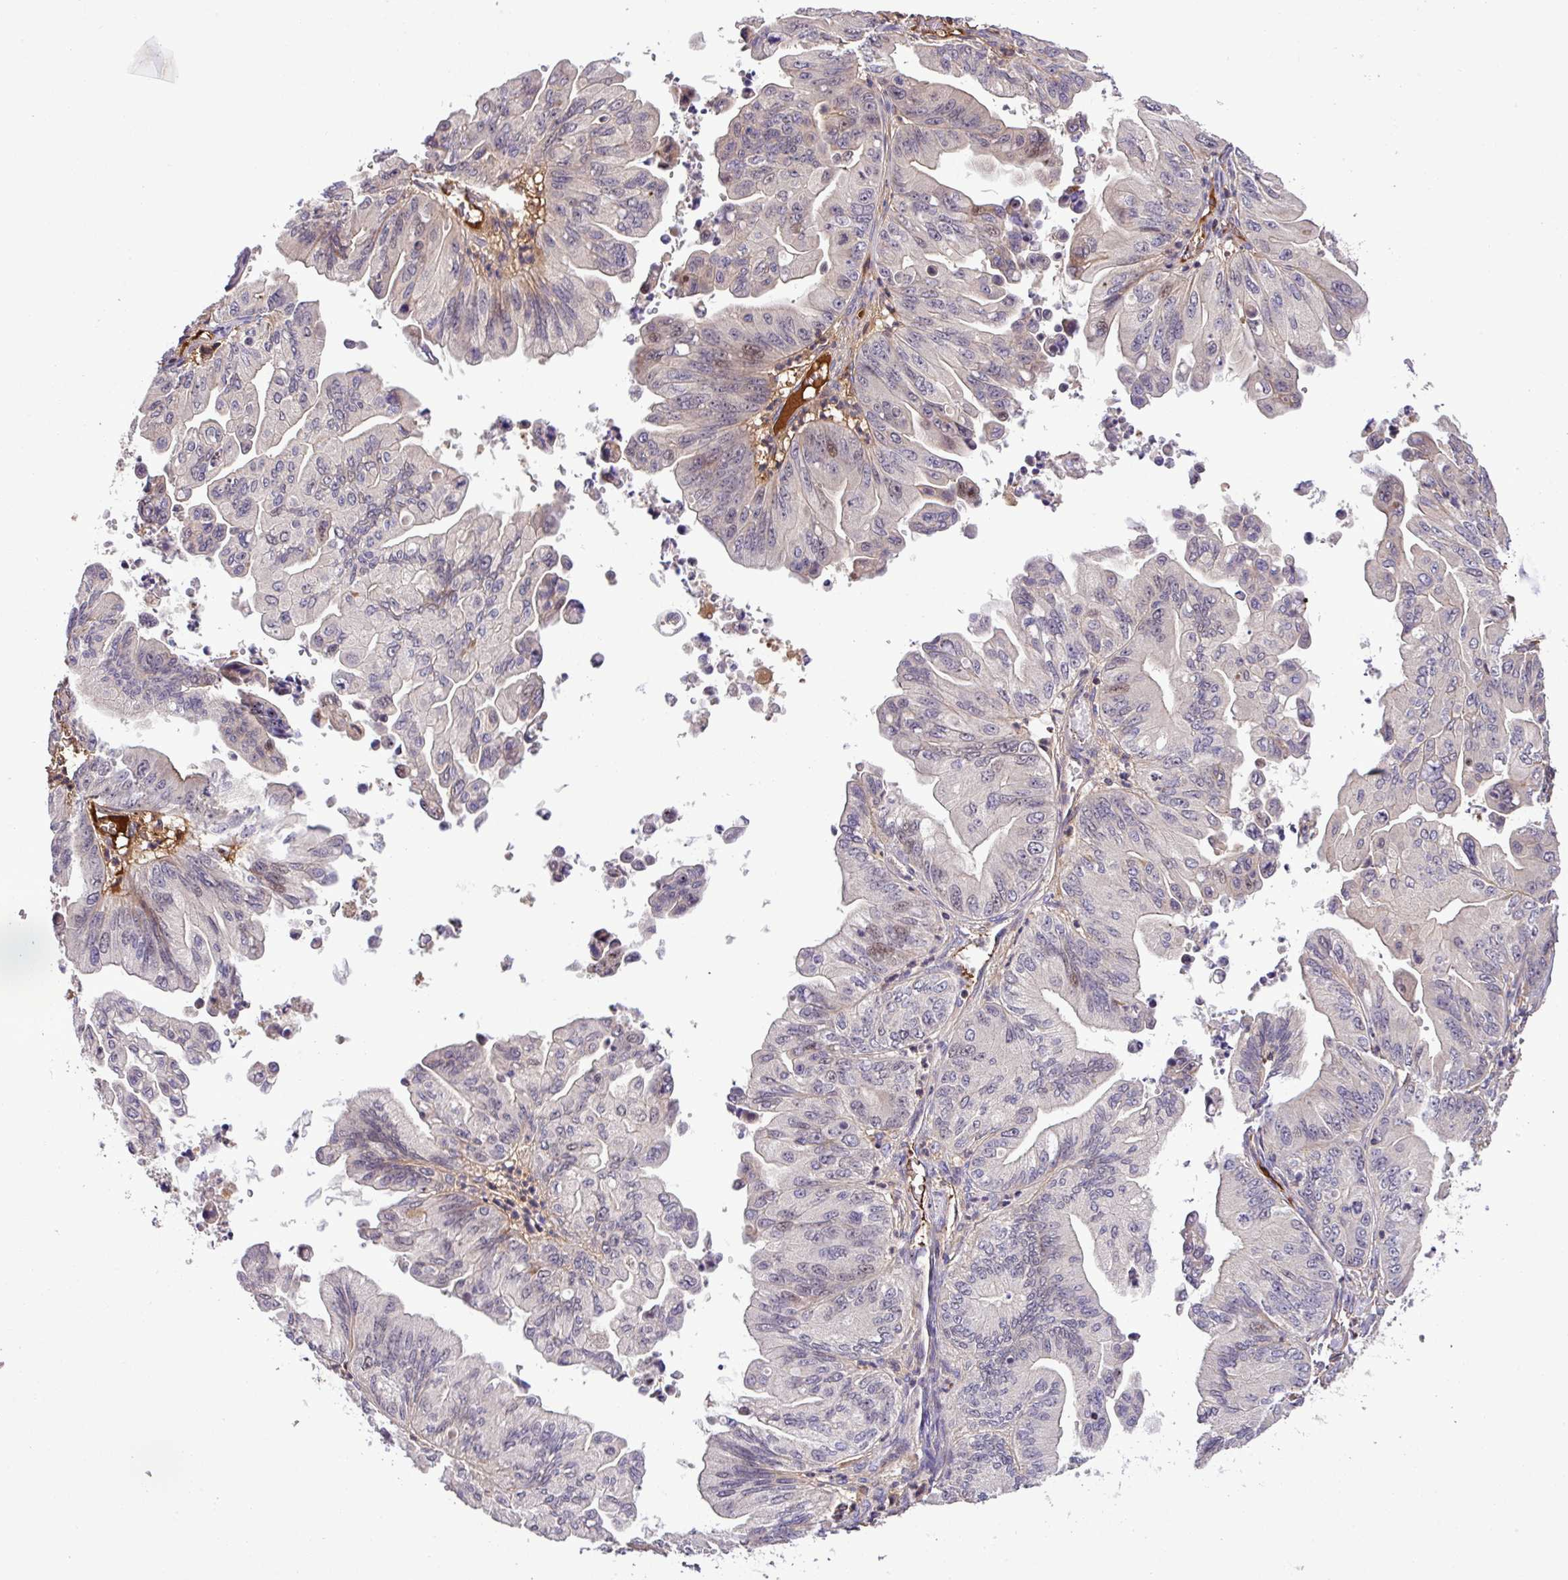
{"staining": {"intensity": "moderate", "quantity": "25%-75%", "location": "cytoplasmic/membranous,nuclear"}, "tissue": "ovarian cancer", "cell_type": "Tumor cells", "image_type": "cancer", "snomed": [{"axis": "morphology", "description": "Cystadenocarcinoma, mucinous, NOS"}, {"axis": "topography", "description": "Ovary"}], "caption": "A medium amount of moderate cytoplasmic/membranous and nuclear staining is identified in approximately 25%-75% of tumor cells in ovarian cancer tissue.", "gene": "ZNF266", "patient": {"sex": "female", "age": 71}}